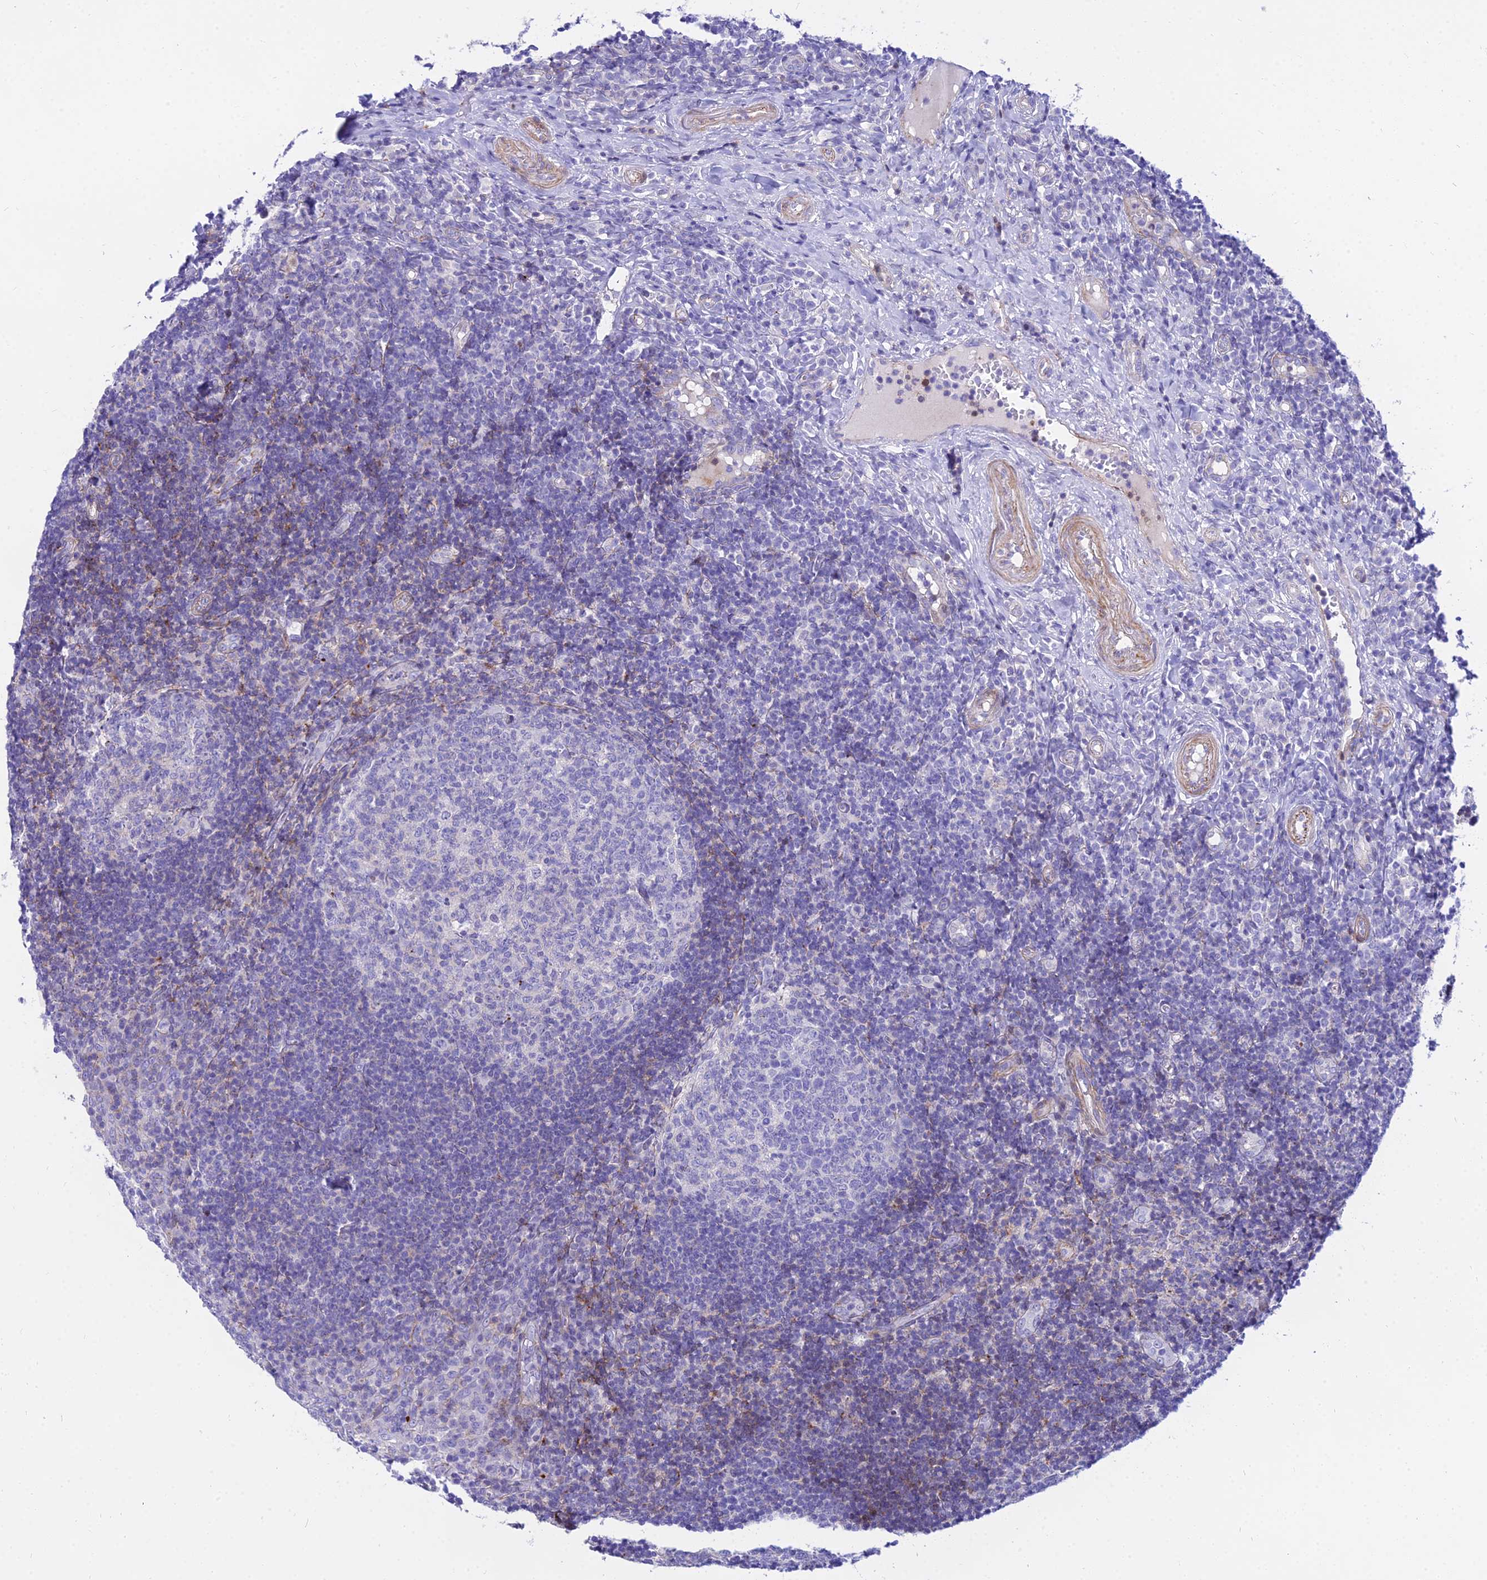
{"staining": {"intensity": "negative", "quantity": "none", "location": "none"}, "tissue": "tonsil", "cell_type": "Germinal center cells", "image_type": "normal", "snomed": [{"axis": "morphology", "description": "Normal tissue, NOS"}, {"axis": "topography", "description": "Tonsil"}], "caption": "Unremarkable tonsil was stained to show a protein in brown. There is no significant expression in germinal center cells.", "gene": "DLX1", "patient": {"sex": "female", "age": 40}}